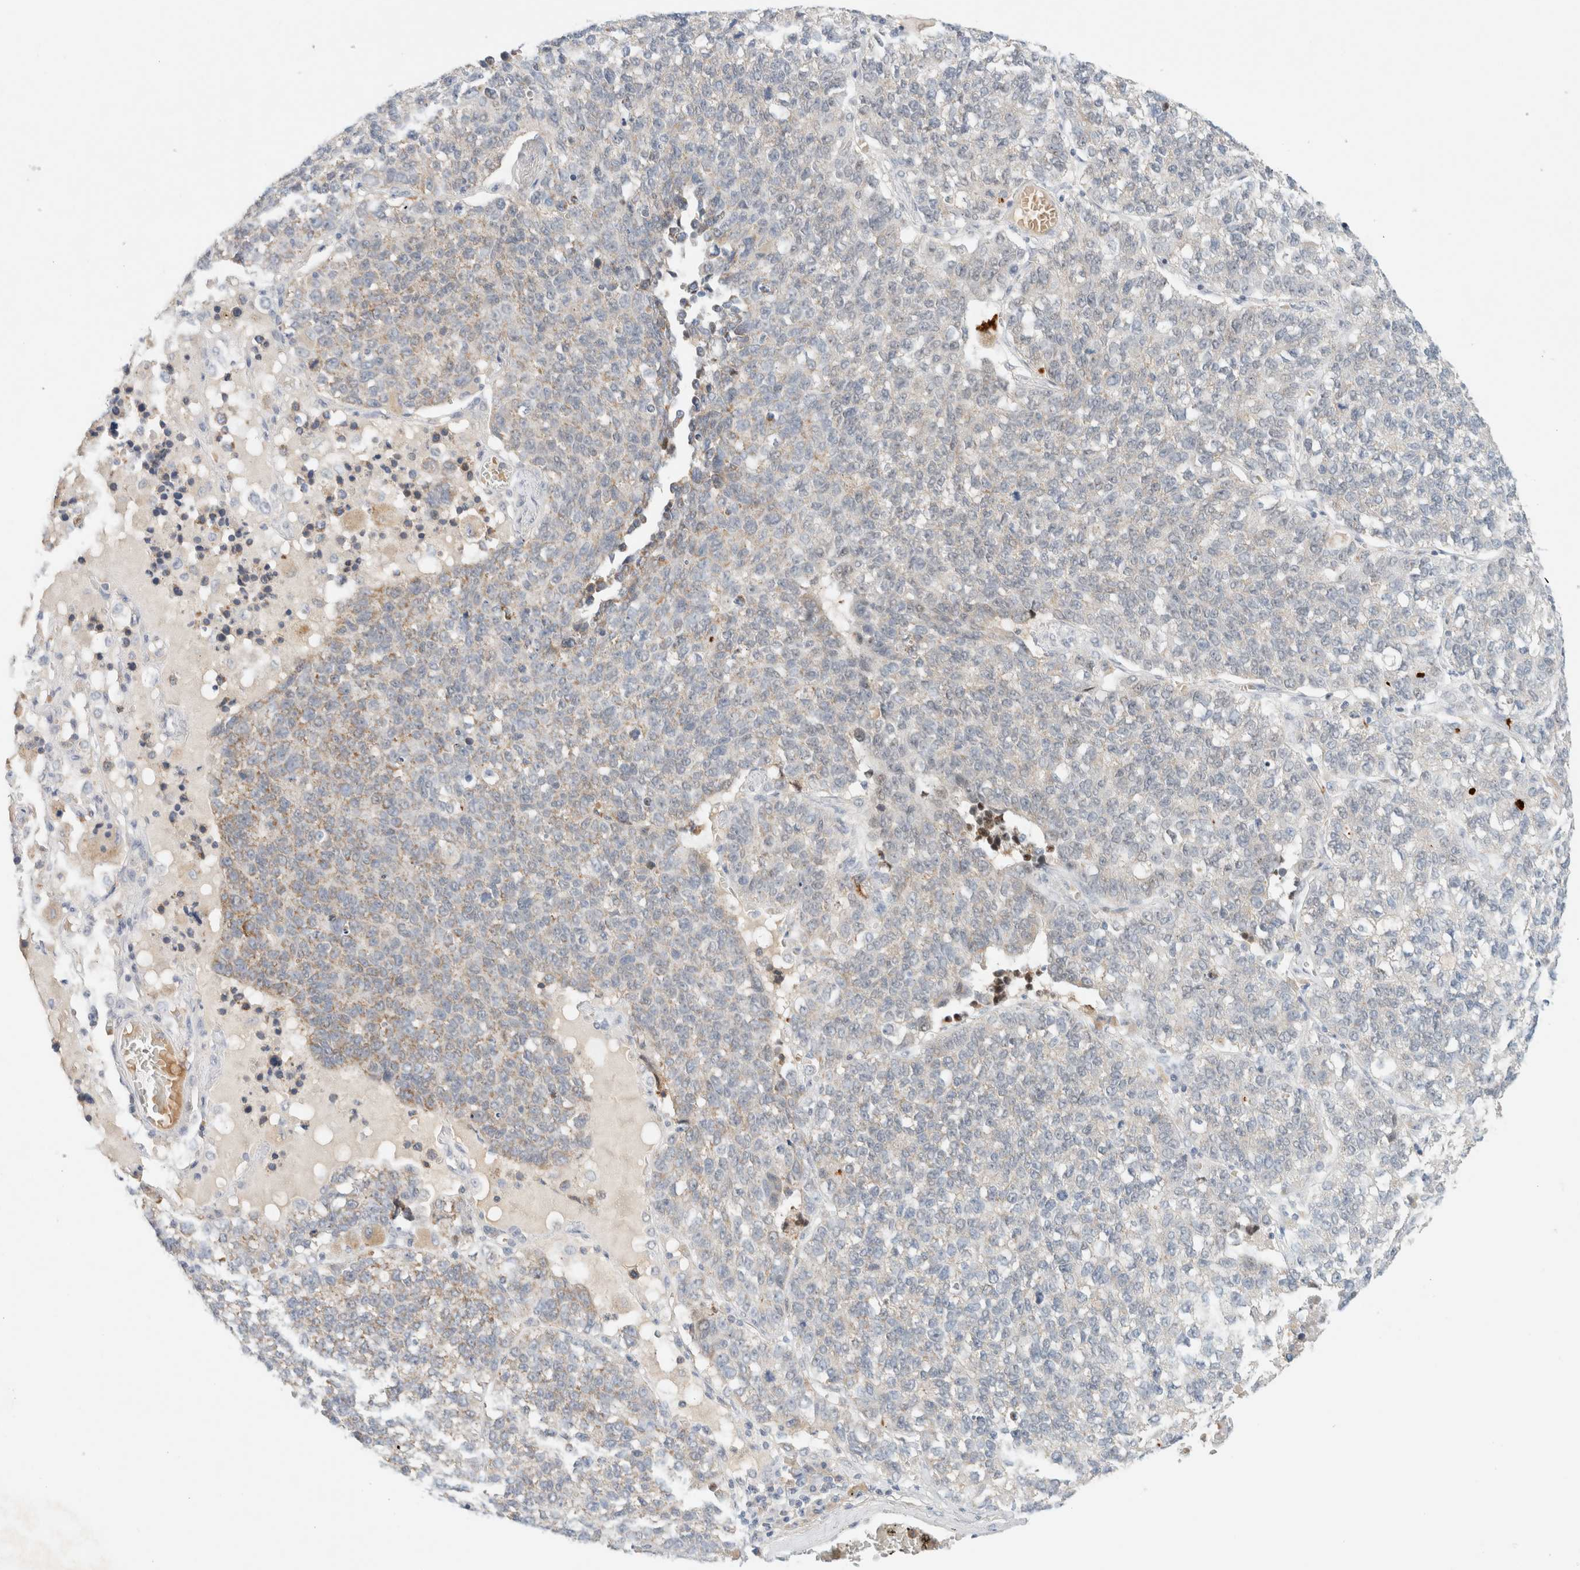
{"staining": {"intensity": "weak", "quantity": "<25%", "location": "cytoplasmic/membranous"}, "tissue": "lung cancer", "cell_type": "Tumor cells", "image_type": "cancer", "snomed": [{"axis": "morphology", "description": "Adenocarcinoma, NOS"}, {"axis": "topography", "description": "Lung"}], "caption": "Adenocarcinoma (lung) was stained to show a protein in brown. There is no significant expression in tumor cells.", "gene": "MRM3", "patient": {"sex": "male", "age": 49}}